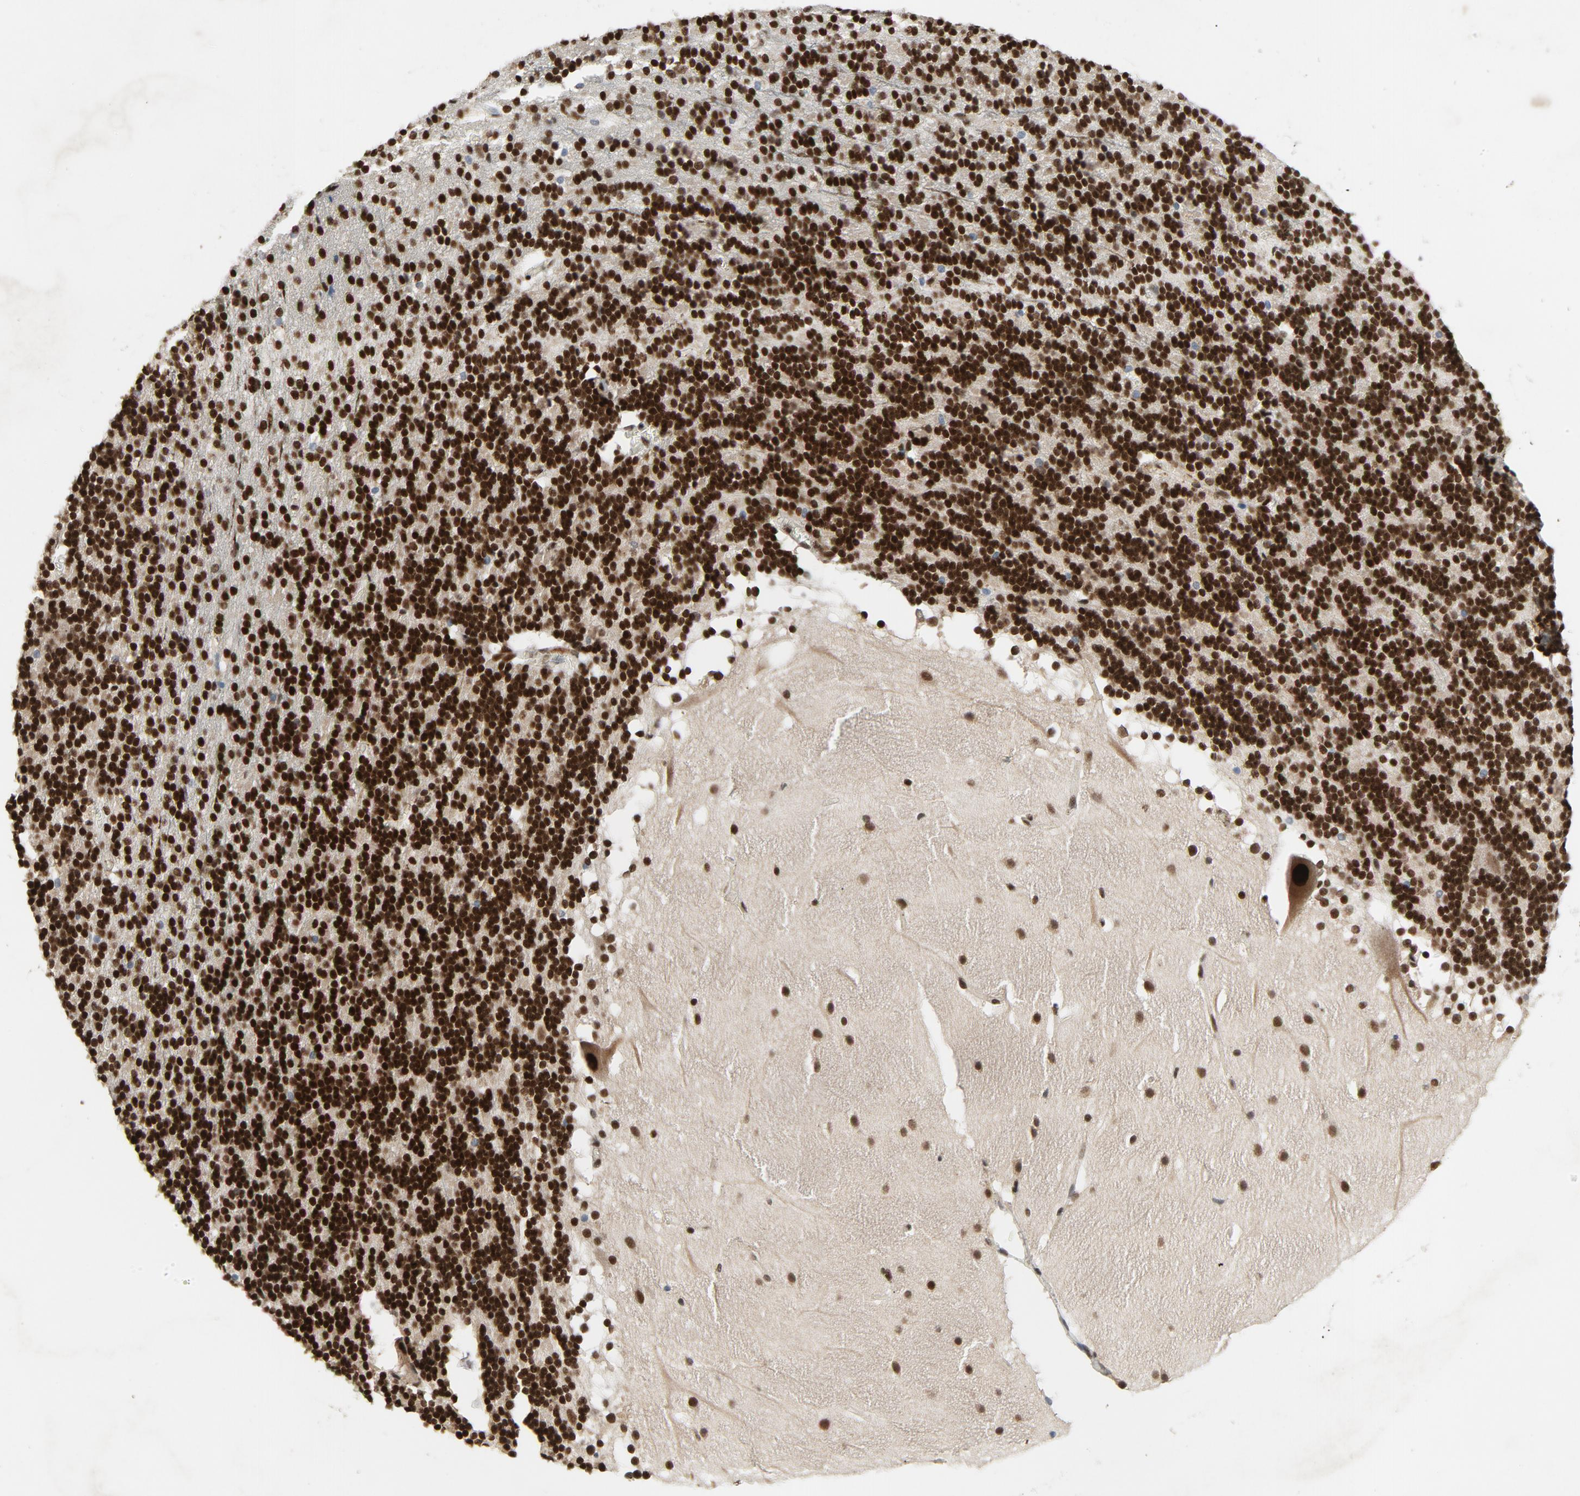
{"staining": {"intensity": "strong", "quantity": ">75%", "location": "nuclear"}, "tissue": "cerebellum", "cell_type": "Cells in granular layer", "image_type": "normal", "snomed": [{"axis": "morphology", "description": "Normal tissue, NOS"}, {"axis": "topography", "description": "Cerebellum"}], "caption": "The histopathology image shows immunohistochemical staining of unremarkable cerebellum. There is strong nuclear staining is appreciated in about >75% of cells in granular layer.", "gene": "SMARCD1", "patient": {"sex": "female", "age": 19}}